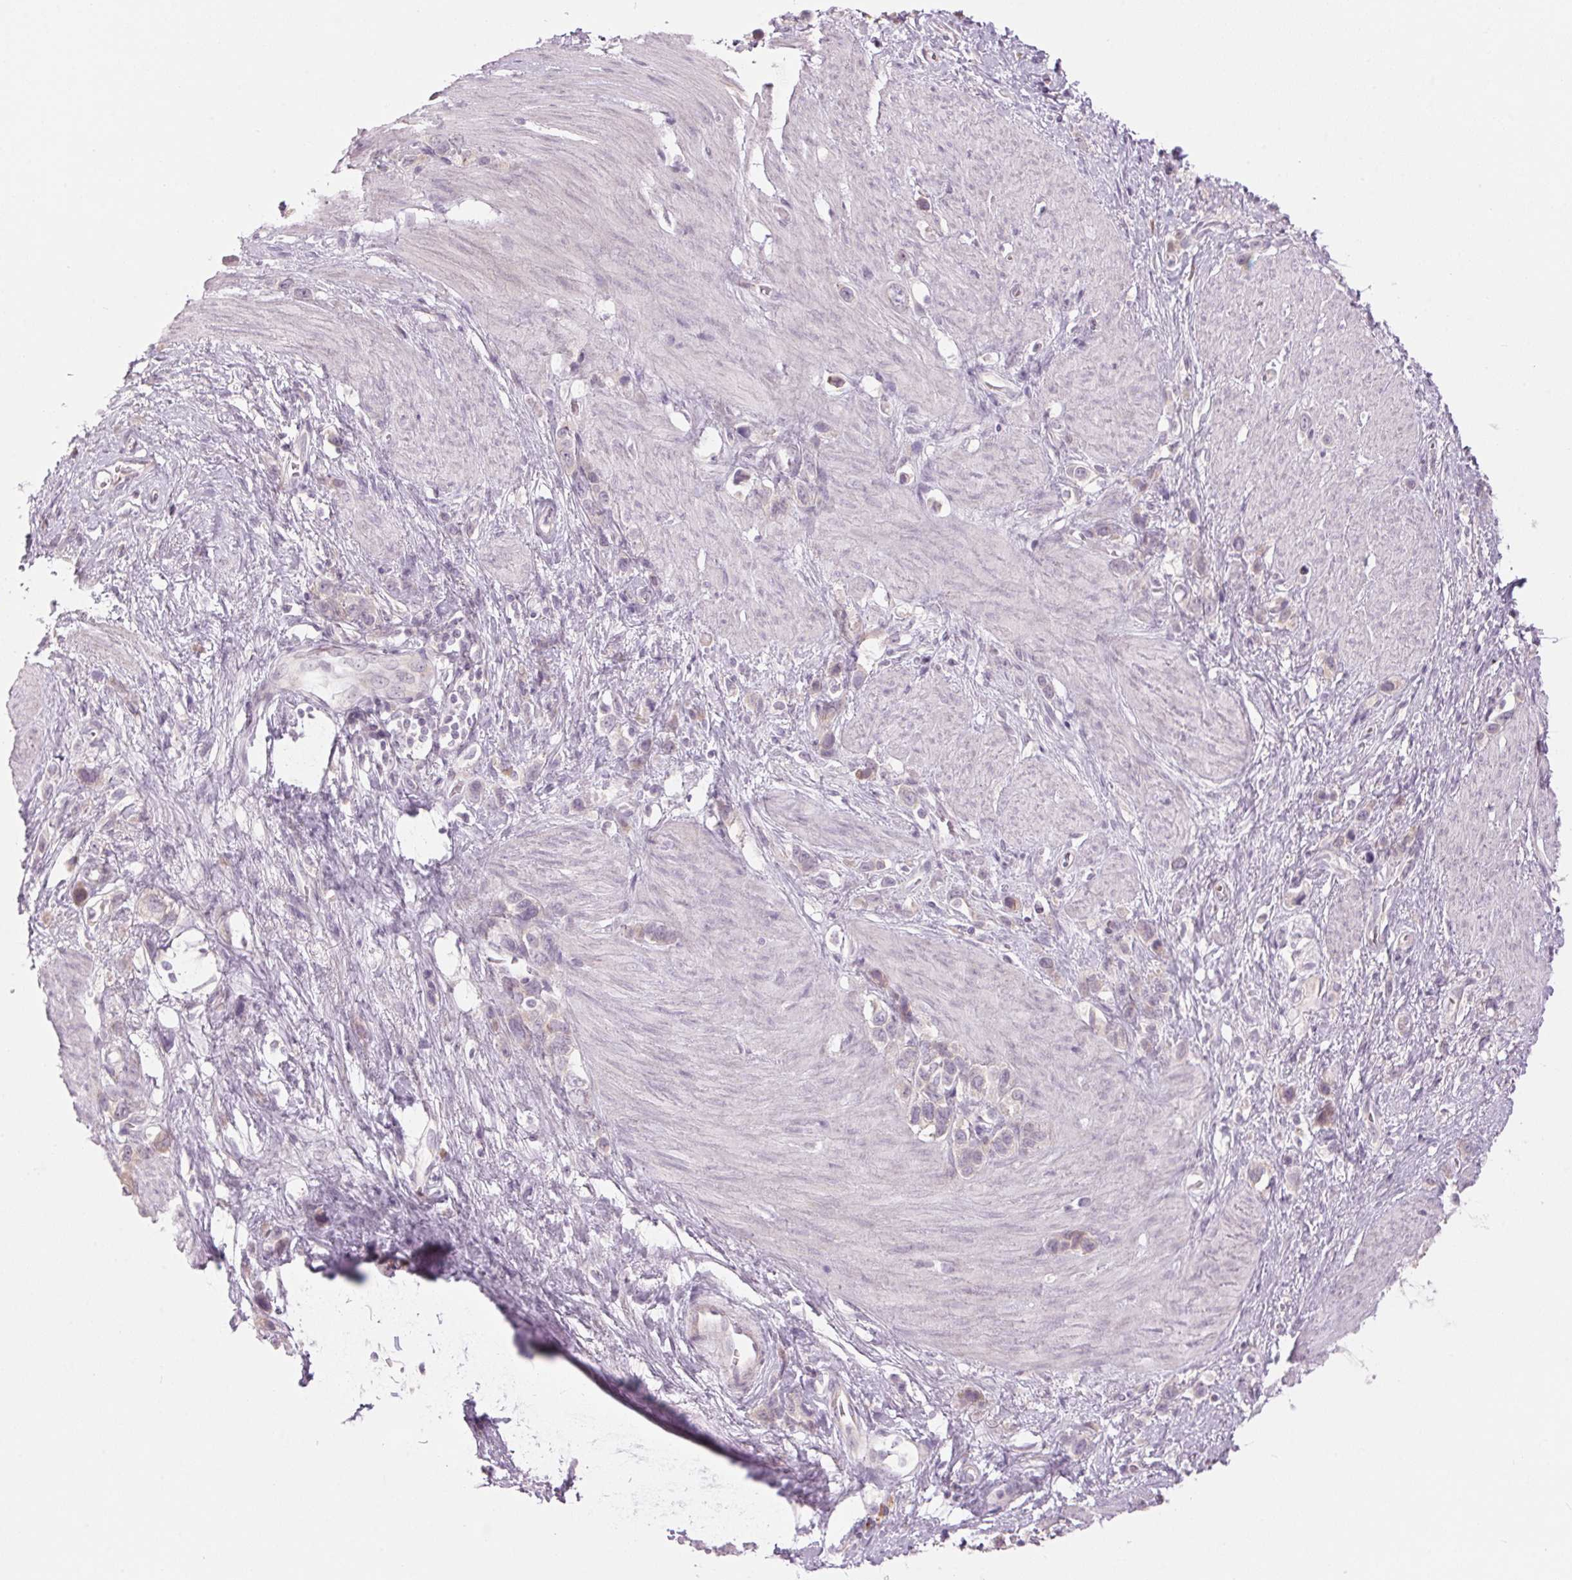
{"staining": {"intensity": "negative", "quantity": "none", "location": "none"}, "tissue": "stomach cancer", "cell_type": "Tumor cells", "image_type": "cancer", "snomed": [{"axis": "morphology", "description": "Adenocarcinoma, NOS"}, {"axis": "topography", "description": "Stomach"}], "caption": "Human stomach cancer stained for a protein using IHC exhibits no expression in tumor cells.", "gene": "GNMT", "patient": {"sex": "female", "age": 65}}